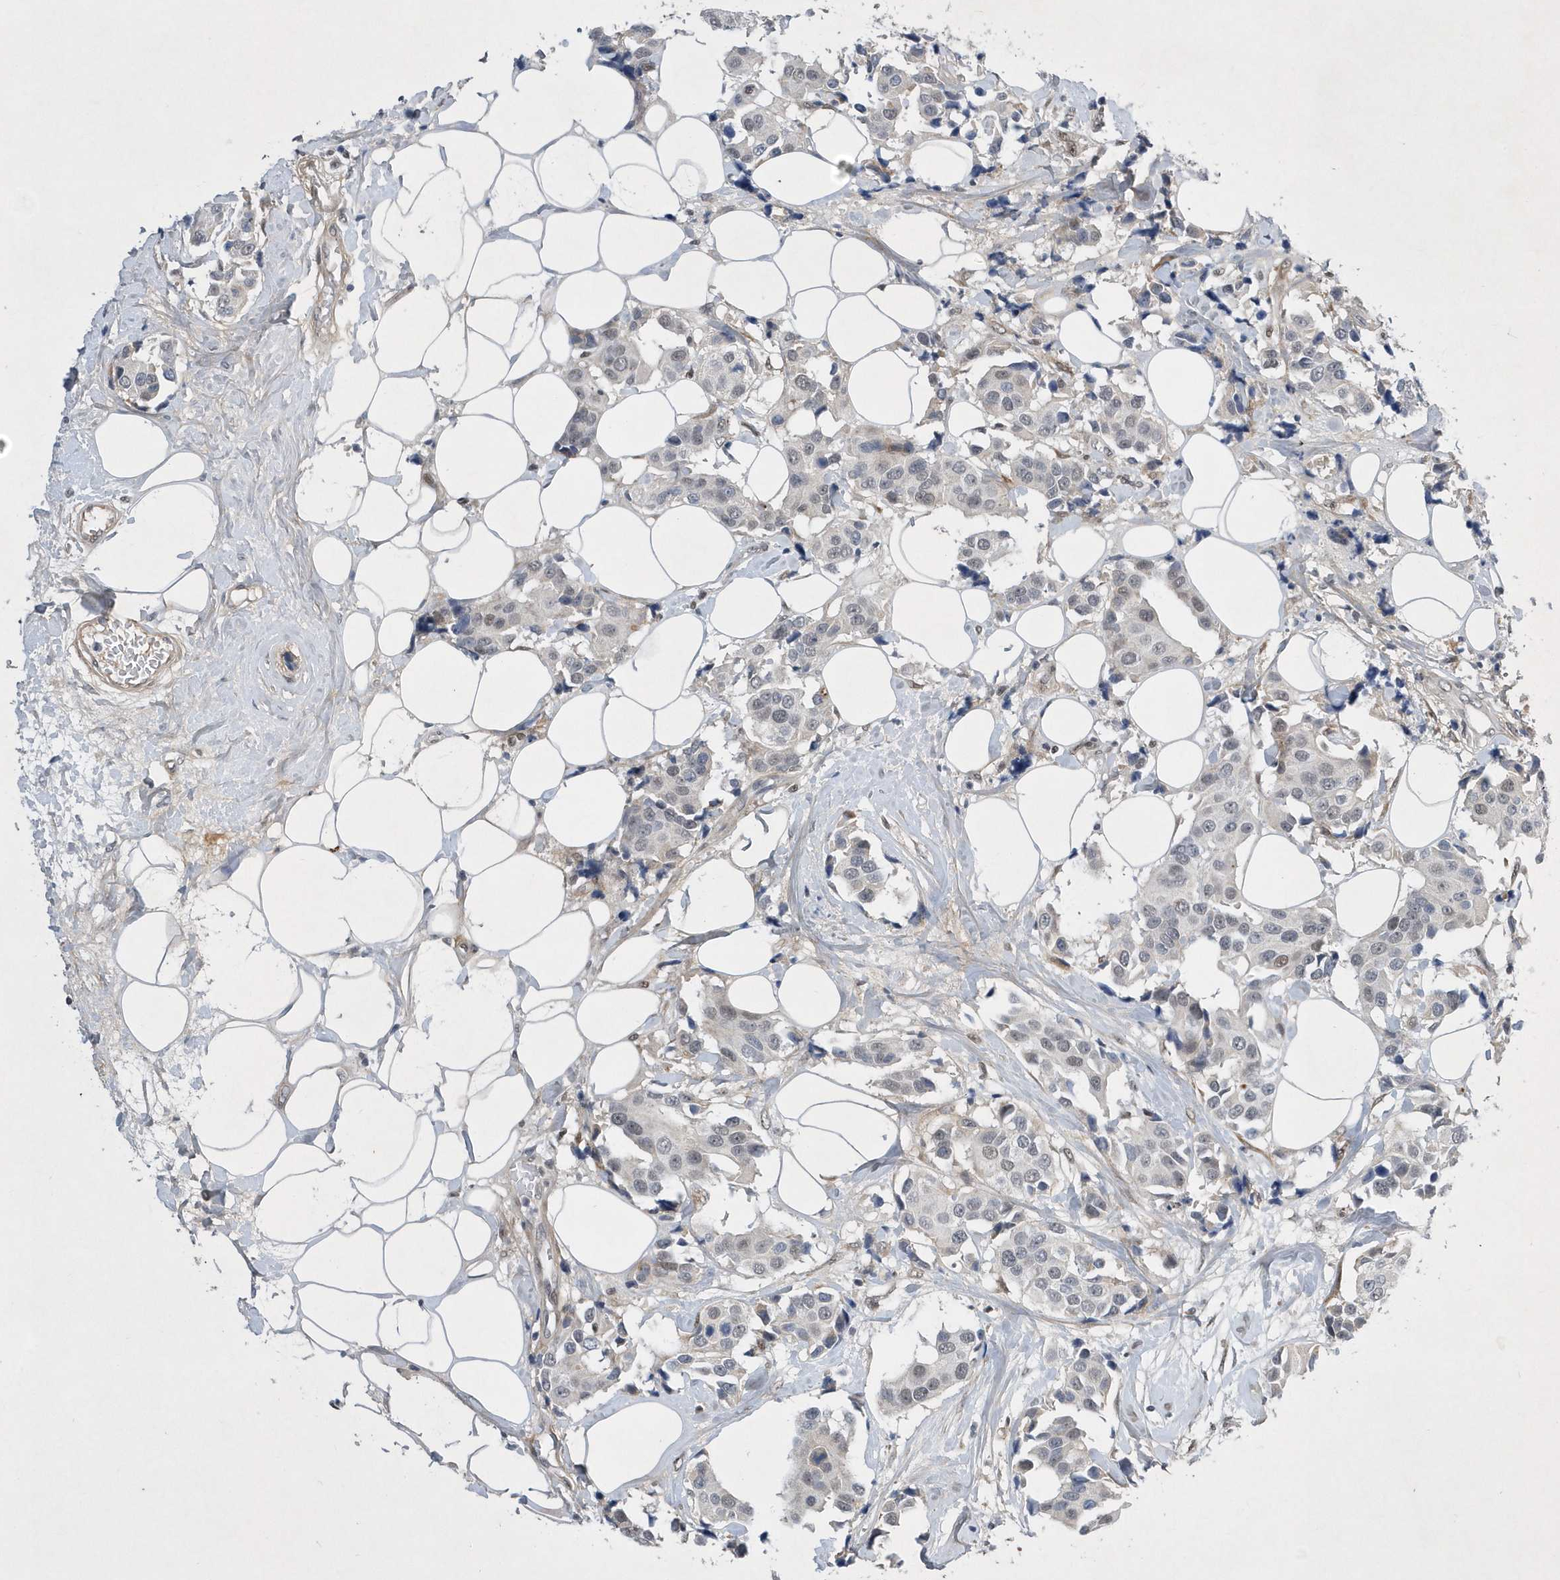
{"staining": {"intensity": "weak", "quantity": "<25%", "location": "nuclear"}, "tissue": "breast cancer", "cell_type": "Tumor cells", "image_type": "cancer", "snomed": [{"axis": "morphology", "description": "Normal tissue, NOS"}, {"axis": "morphology", "description": "Duct carcinoma"}, {"axis": "topography", "description": "Breast"}], "caption": "Immunohistochemistry (IHC) image of neoplastic tissue: breast intraductal carcinoma stained with DAB reveals no significant protein expression in tumor cells.", "gene": "FAM217A", "patient": {"sex": "female", "age": 39}}